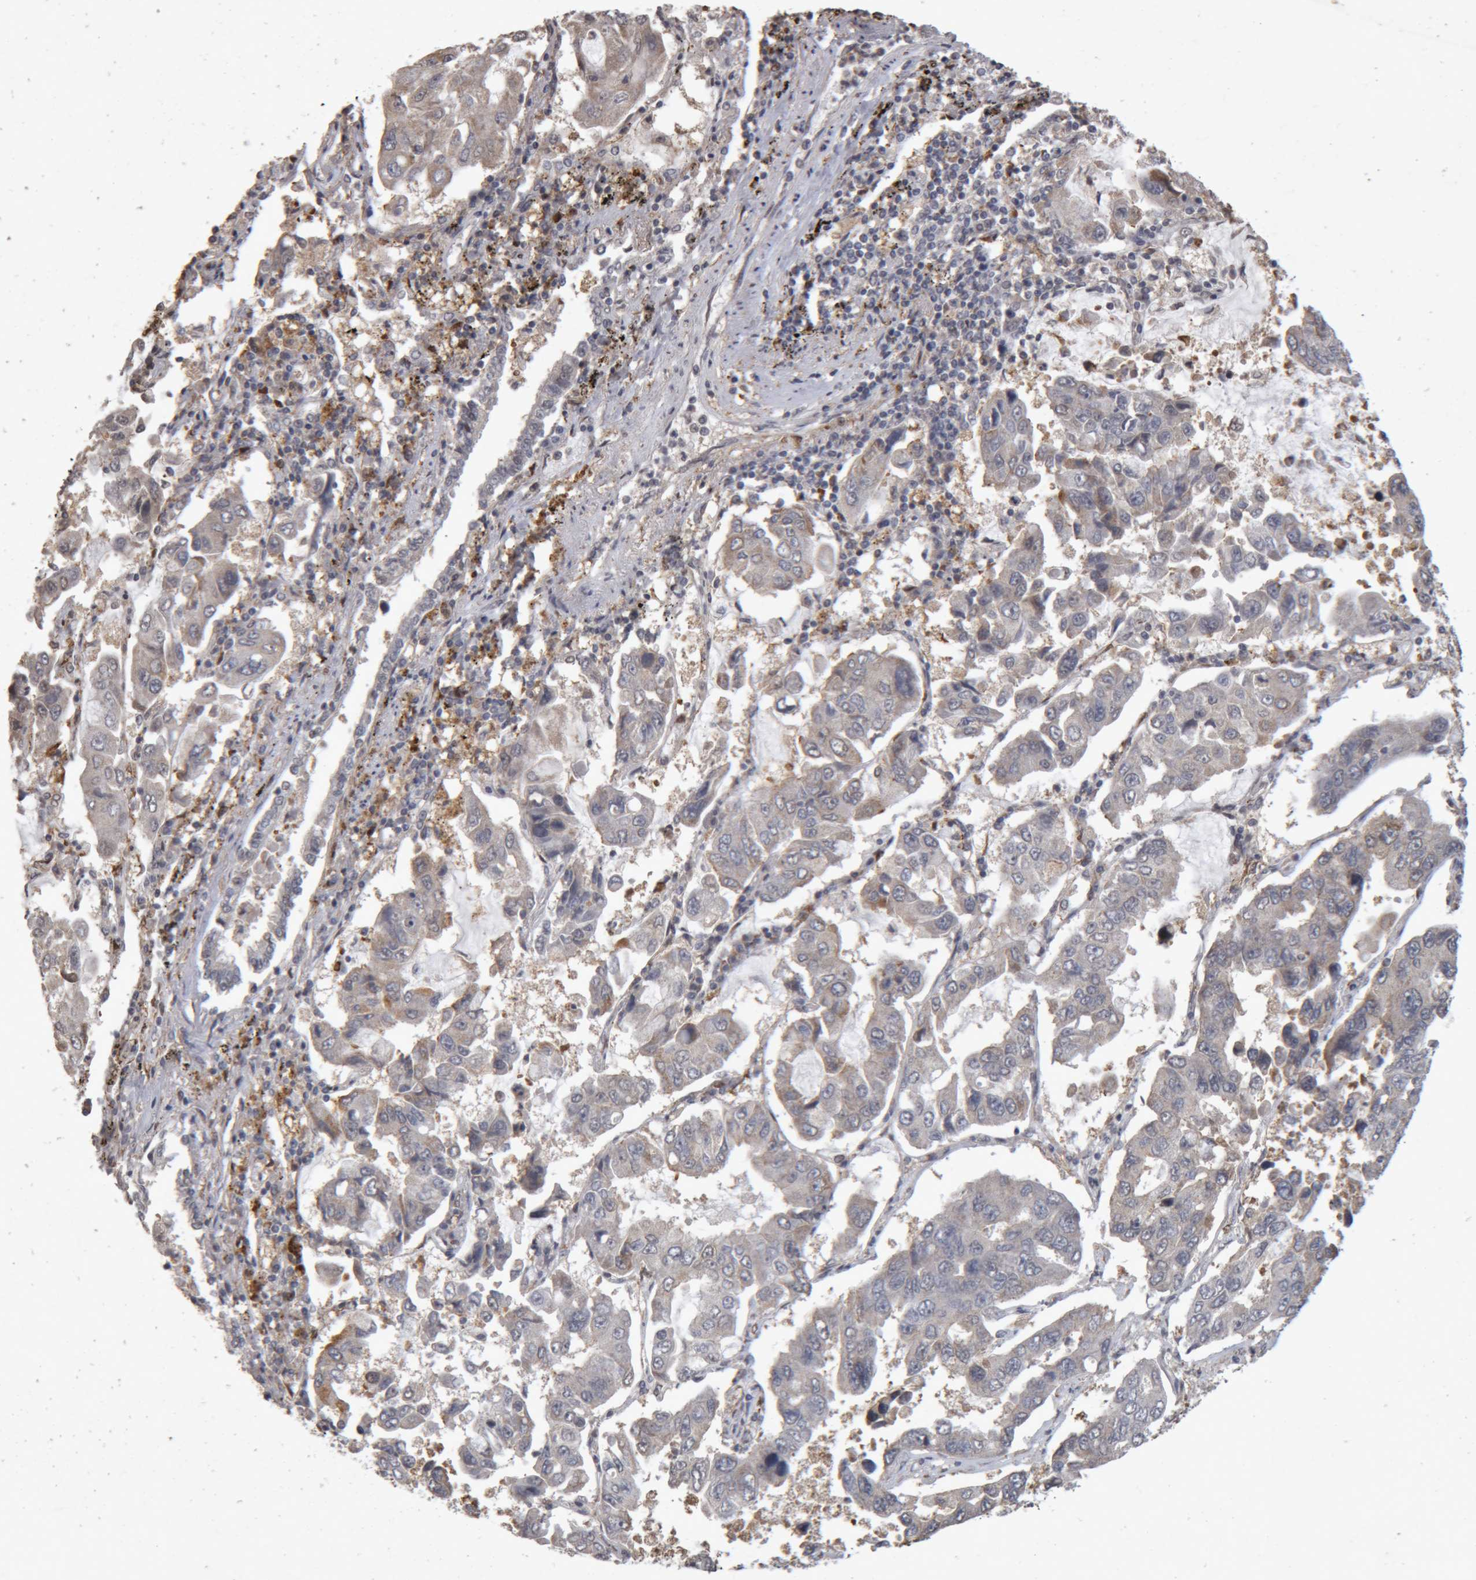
{"staining": {"intensity": "negative", "quantity": "none", "location": "none"}, "tissue": "lung cancer", "cell_type": "Tumor cells", "image_type": "cancer", "snomed": [{"axis": "morphology", "description": "Adenocarcinoma, NOS"}, {"axis": "topography", "description": "Lung"}], "caption": "Protein analysis of adenocarcinoma (lung) reveals no significant staining in tumor cells.", "gene": "MEP1A", "patient": {"sex": "male", "age": 64}}